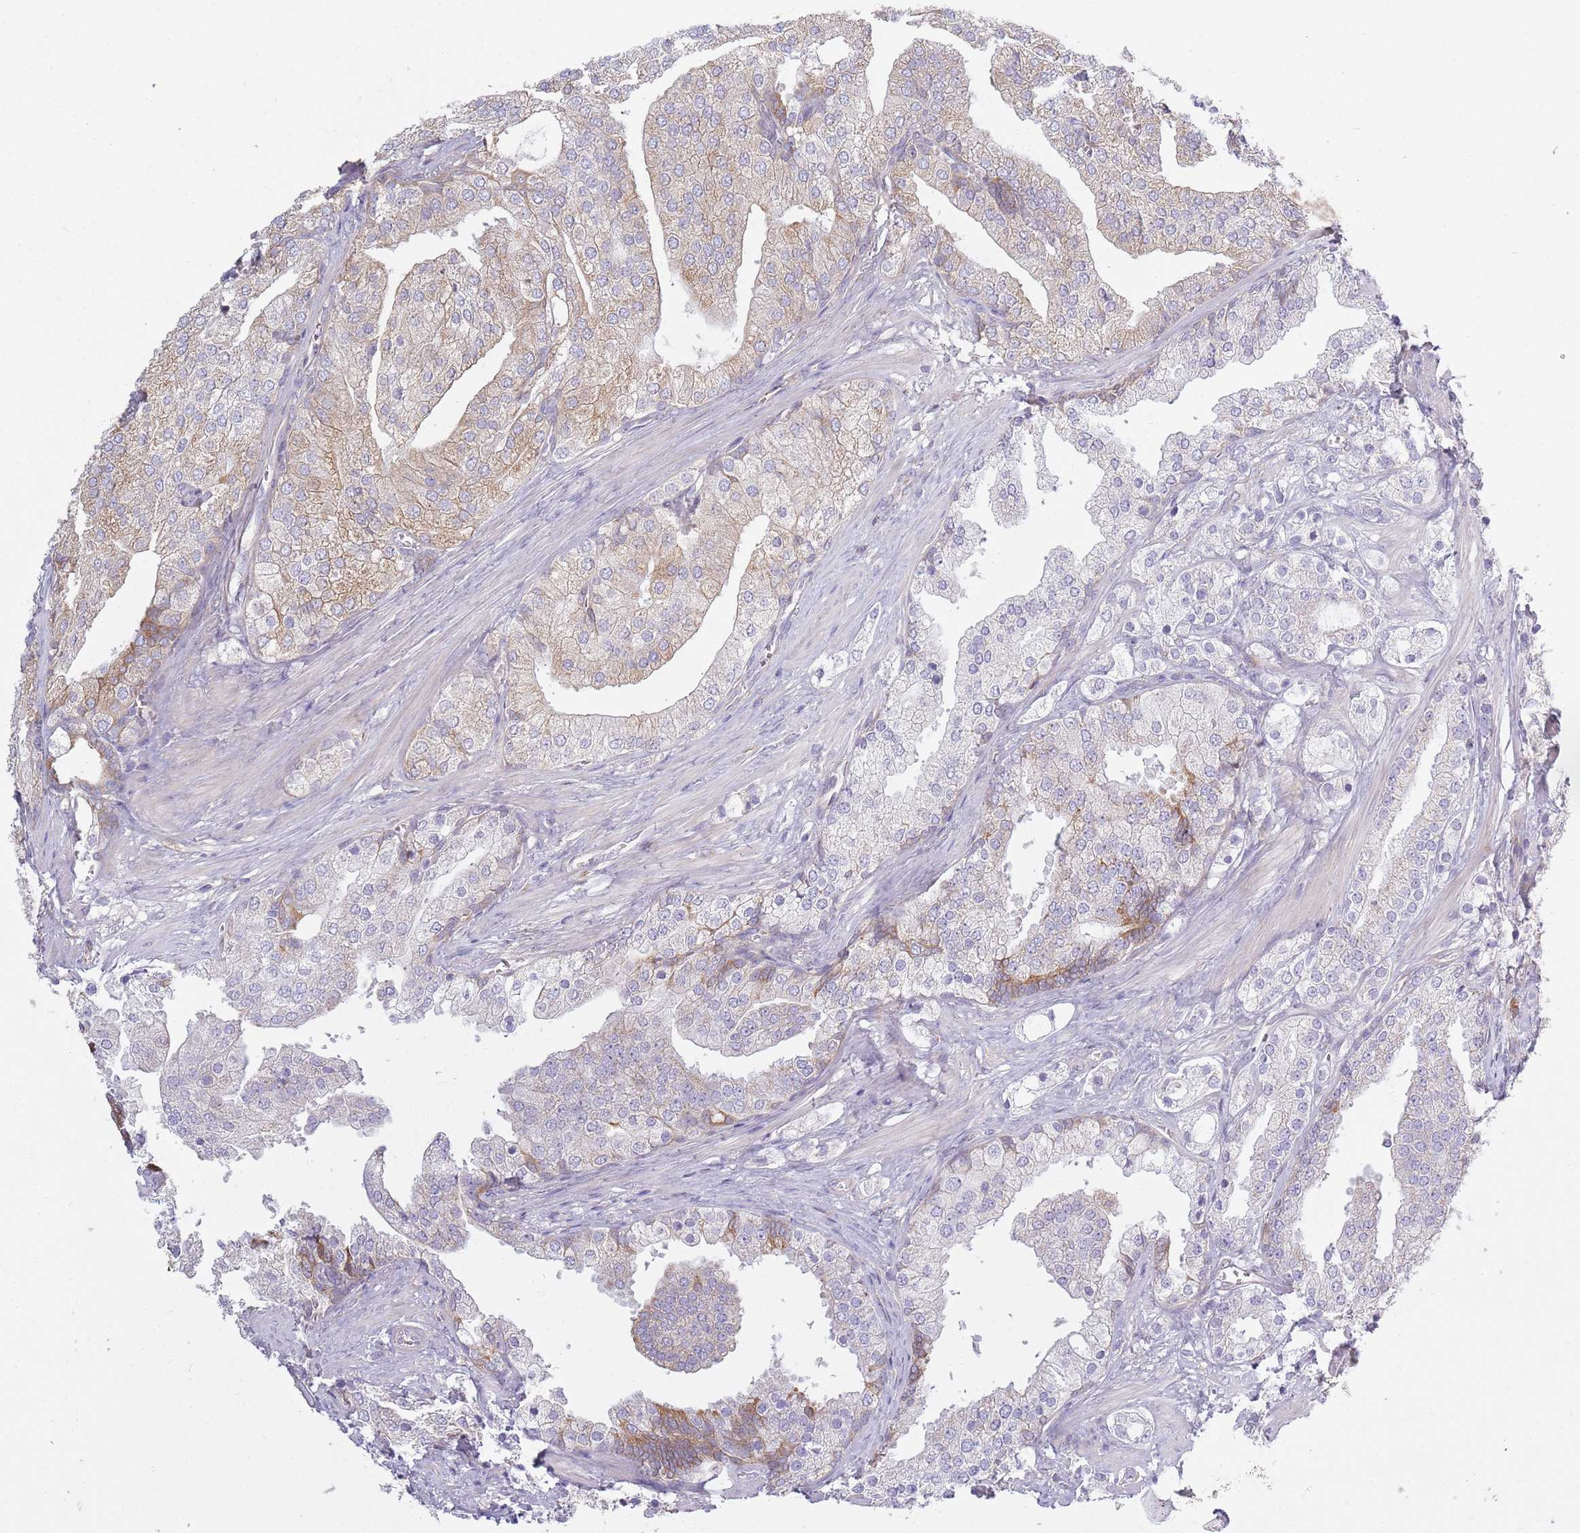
{"staining": {"intensity": "weak", "quantity": "<25%", "location": "cytoplasmic/membranous"}, "tissue": "prostate cancer", "cell_type": "Tumor cells", "image_type": "cancer", "snomed": [{"axis": "morphology", "description": "Adenocarcinoma, High grade"}, {"axis": "topography", "description": "Prostate"}], "caption": "Prostate cancer (high-grade adenocarcinoma) stained for a protein using IHC exhibits no expression tumor cells.", "gene": "COQ5", "patient": {"sex": "male", "age": 50}}